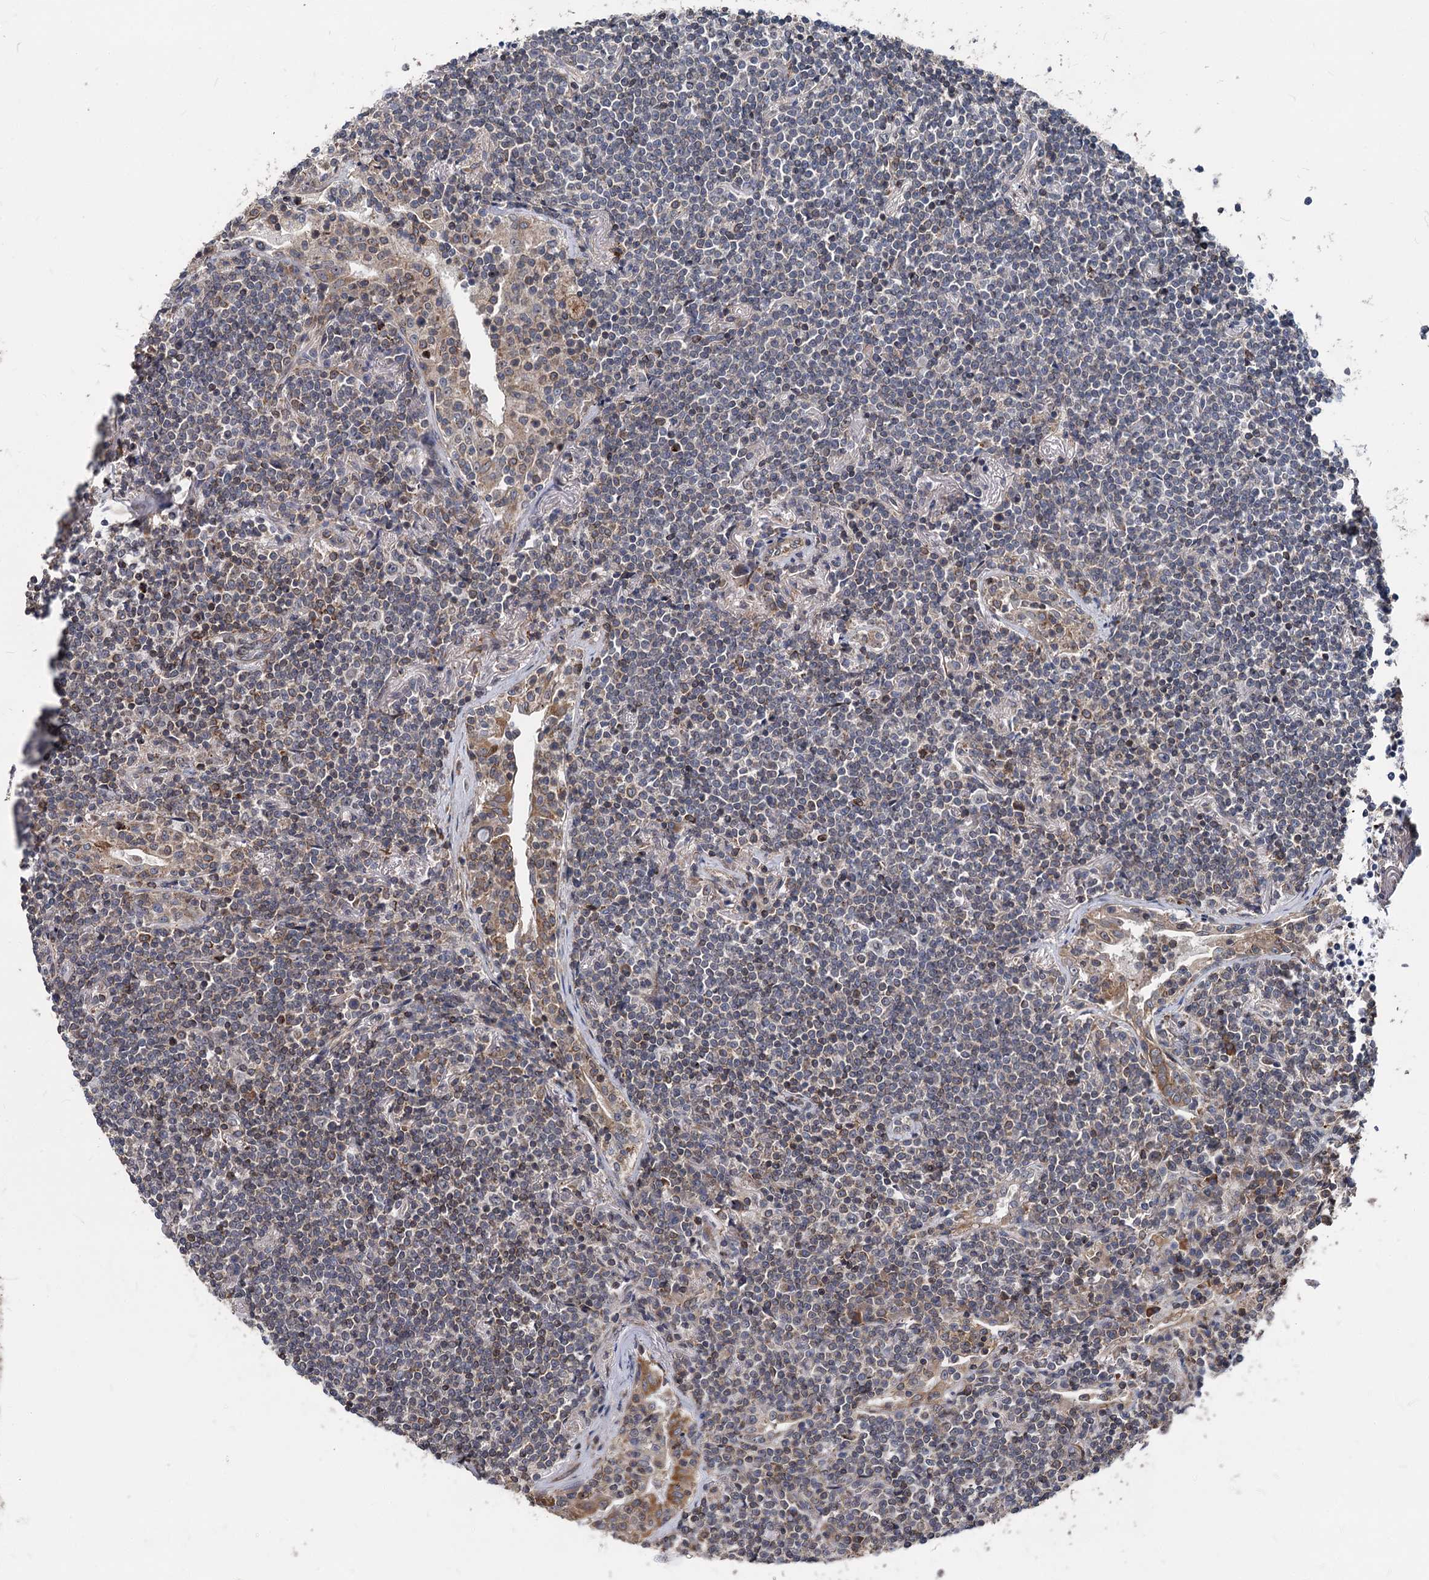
{"staining": {"intensity": "strong", "quantity": "<25%", "location": "cytoplasmic/membranous"}, "tissue": "lymphoma", "cell_type": "Tumor cells", "image_type": "cancer", "snomed": [{"axis": "morphology", "description": "Malignant lymphoma, non-Hodgkin's type, Low grade"}, {"axis": "topography", "description": "Lung"}], "caption": "IHC (DAB) staining of human lymphoma demonstrates strong cytoplasmic/membranous protein staining in about <25% of tumor cells. The staining was performed using DAB to visualize the protein expression in brown, while the nuclei were stained in blue with hematoxylin (Magnification: 20x).", "gene": "STIM1", "patient": {"sex": "female", "age": 71}}